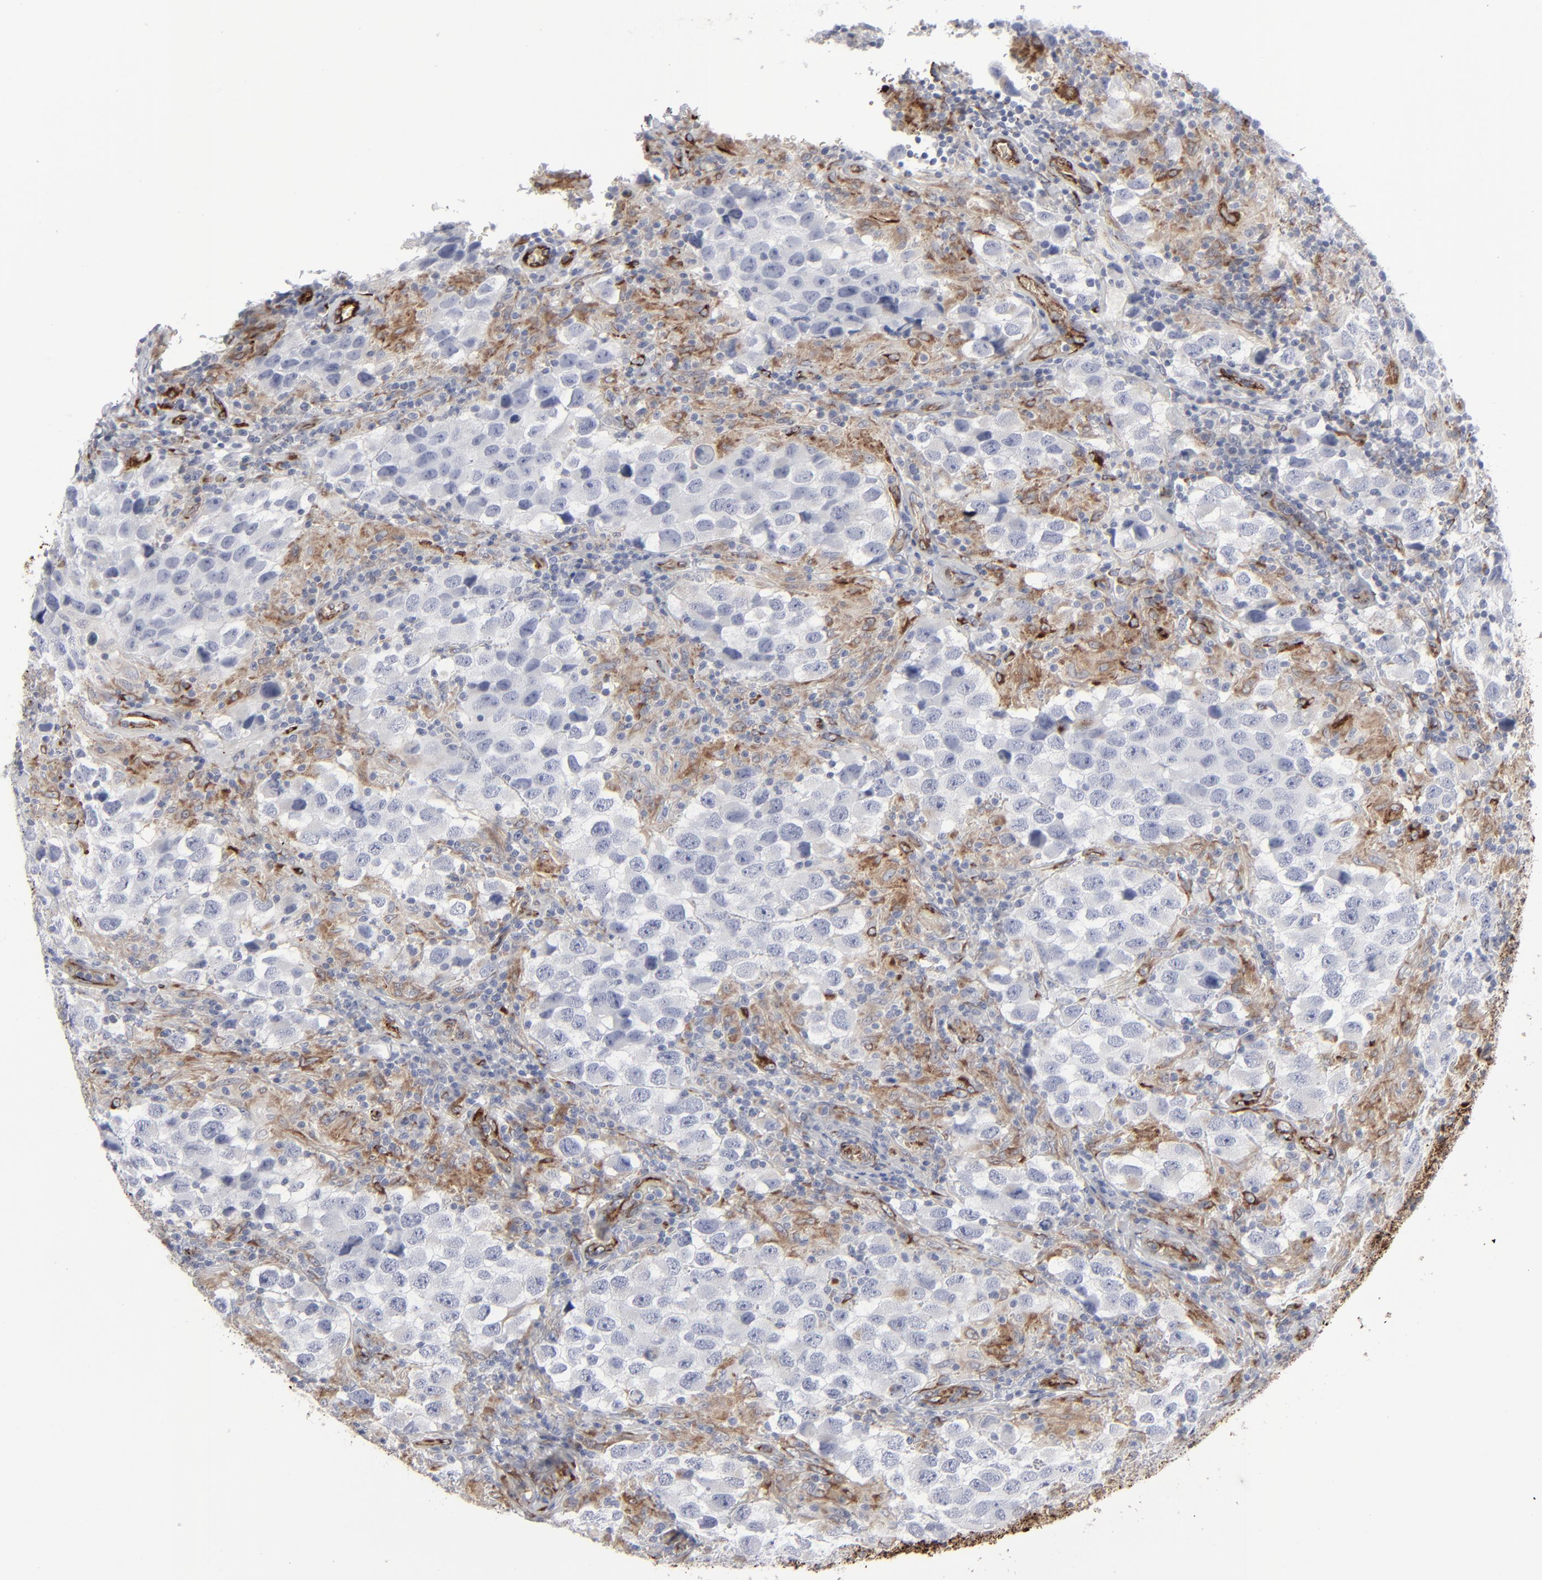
{"staining": {"intensity": "weak", "quantity": "25%-75%", "location": "cytoplasmic/membranous"}, "tissue": "testis cancer", "cell_type": "Tumor cells", "image_type": "cancer", "snomed": [{"axis": "morphology", "description": "Carcinoma, Embryonal, NOS"}, {"axis": "topography", "description": "Testis"}], "caption": "Testis cancer (embryonal carcinoma) stained for a protein (brown) reveals weak cytoplasmic/membranous positive expression in approximately 25%-75% of tumor cells.", "gene": "SPARC", "patient": {"sex": "male", "age": 21}}